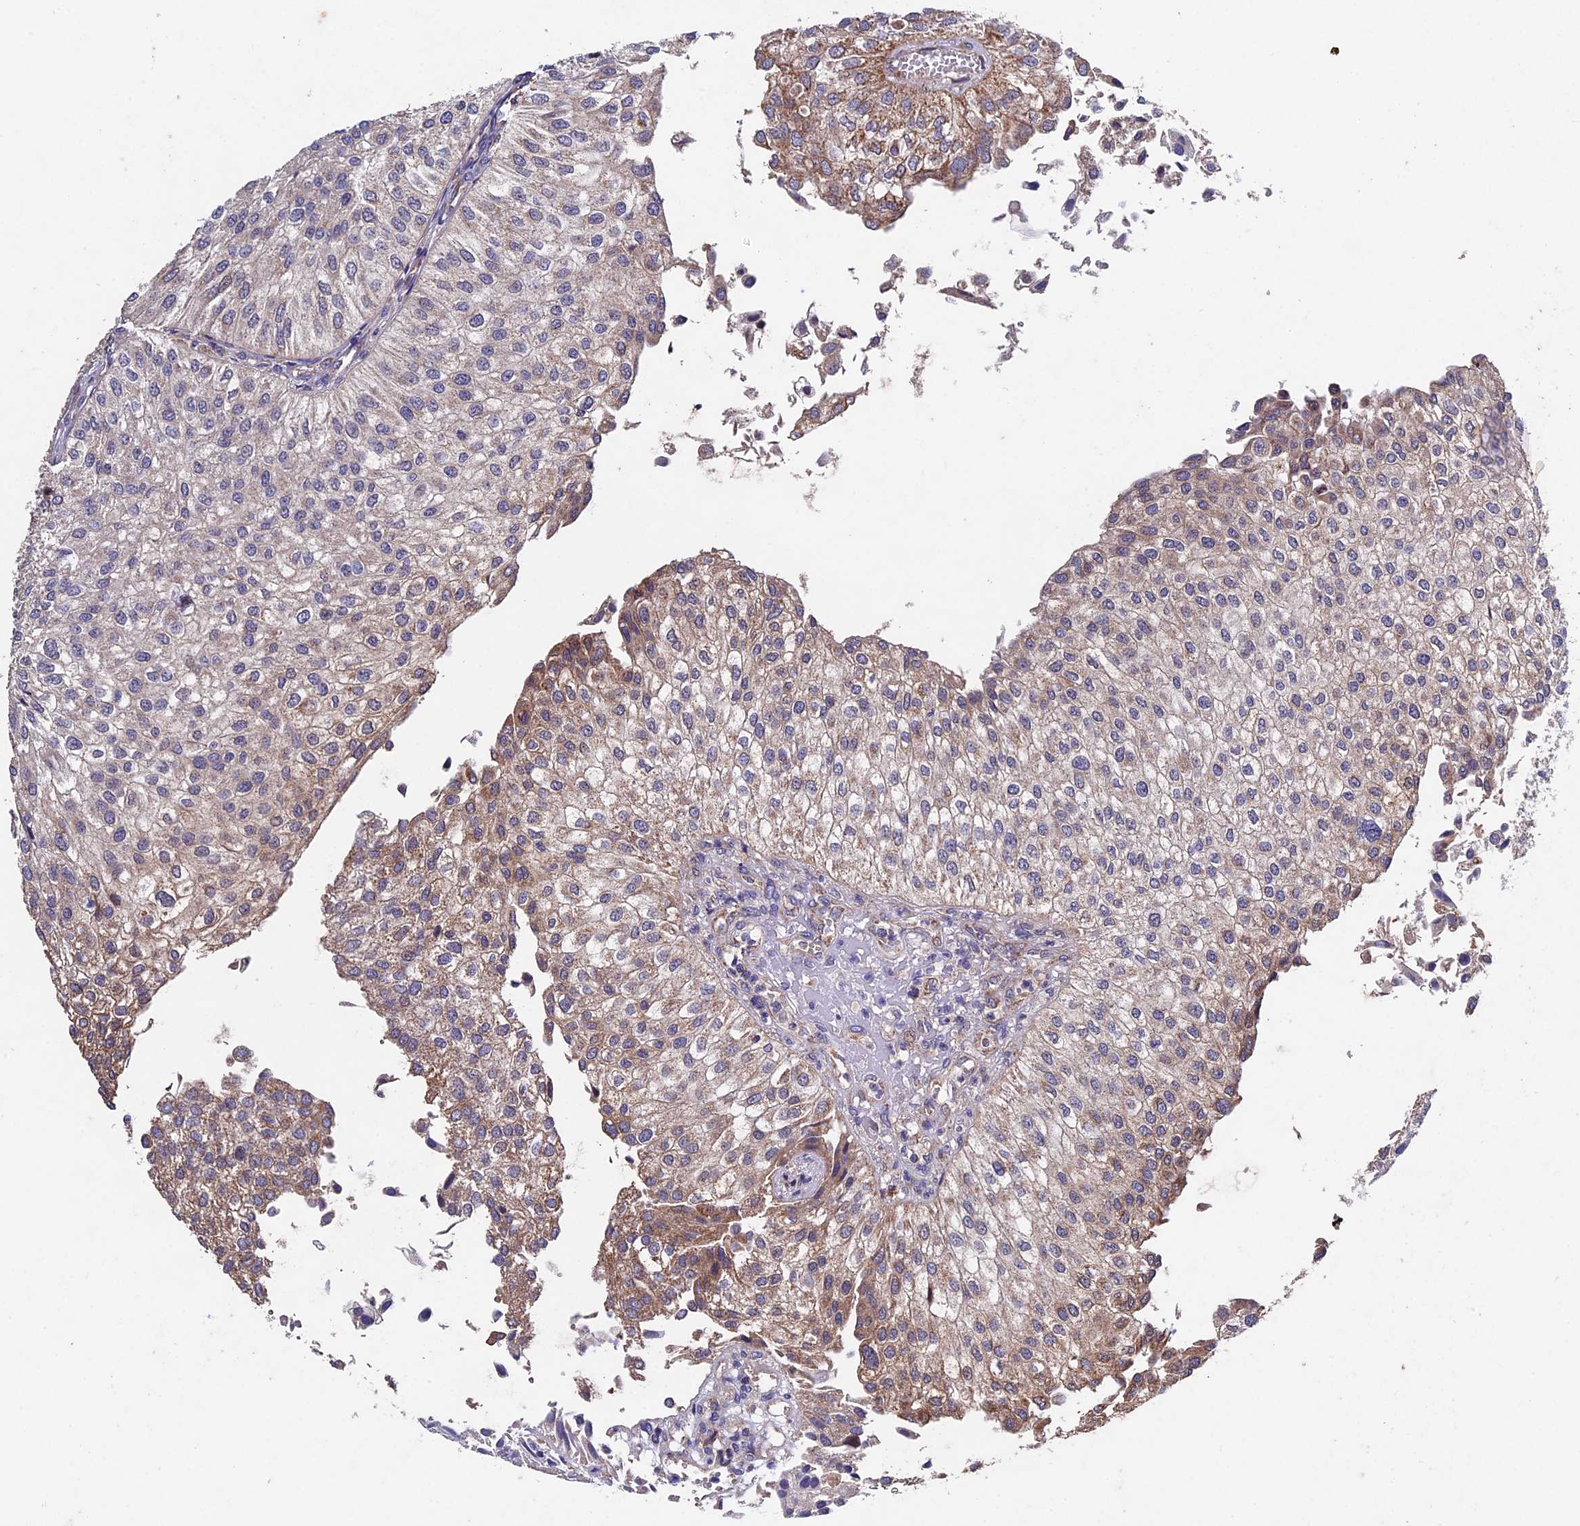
{"staining": {"intensity": "moderate", "quantity": "<25%", "location": "cytoplasmic/membranous"}, "tissue": "urothelial cancer", "cell_type": "Tumor cells", "image_type": "cancer", "snomed": [{"axis": "morphology", "description": "Urothelial carcinoma, Low grade"}, {"axis": "topography", "description": "Urinary bladder"}], "caption": "IHC staining of low-grade urothelial carcinoma, which displays low levels of moderate cytoplasmic/membranous expression in about <25% of tumor cells indicating moderate cytoplasmic/membranous protein expression. The staining was performed using DAB (brown) for protein detection and nuclei were counterstained in hematoxylin (blue).", "gene": "RNF17", "patient": {"sex": "female", "age": 89}}